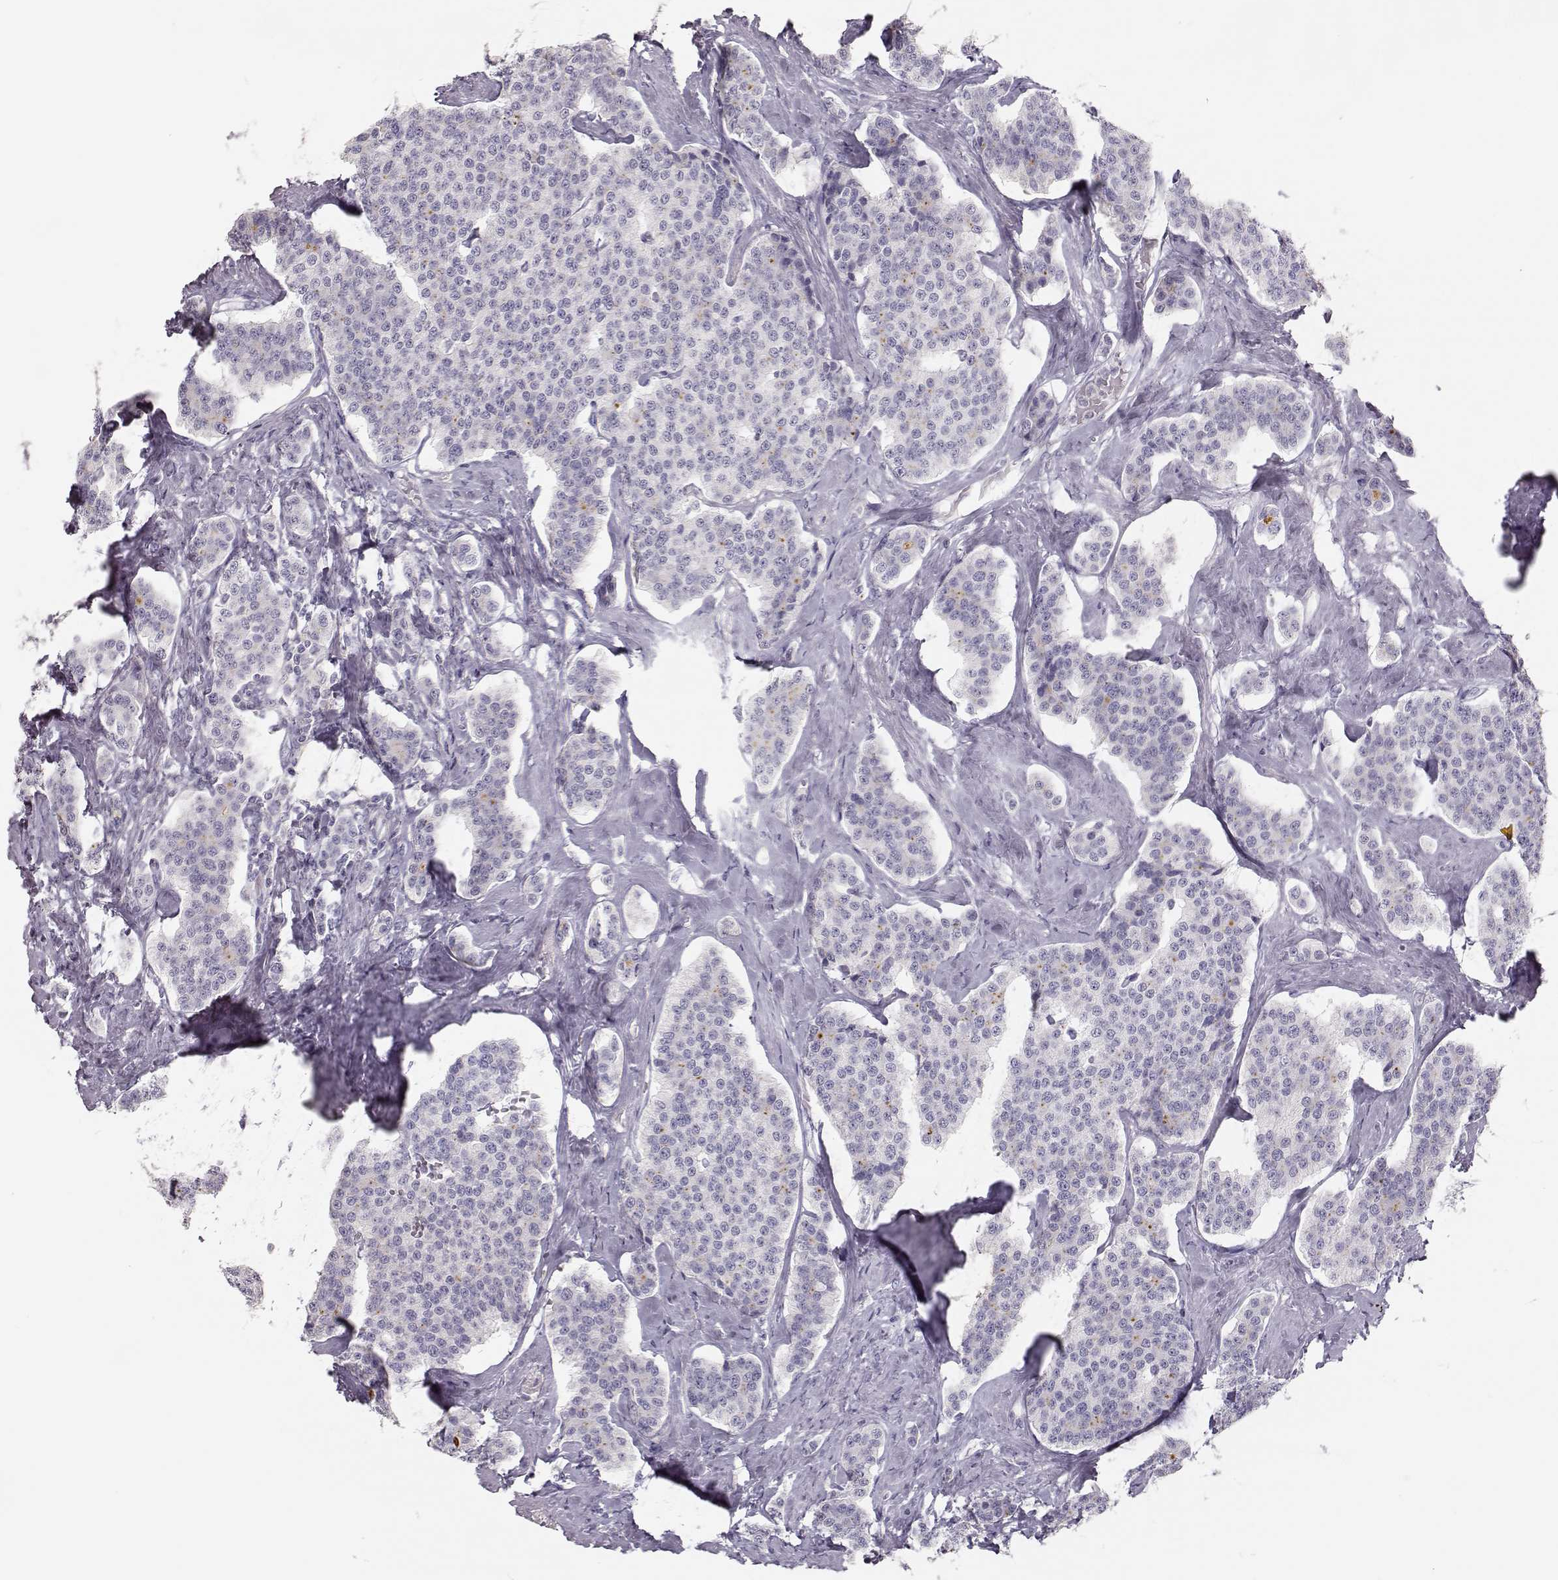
{"staining": {"intensity": "negative", "quantity": "none", "location": "none"}, "tissue": "carcinoid", "cell_type": "Tumor cells", "image_type": "cancer", "snomed": [{"axis": "morphology", "description": "Carcinoid, malignant, NOS"}, {"axis": "topography", "description": "Small intestine"}], "caption": "There is no significant positivity in tumor cells of malignant carcinoid. (Brightfield microscopy of DAB (3,3'-diaminobenzidine) IHC at high magnification).", "gene": "LEPR", "patient": {"sex": "female", "age": 58}}